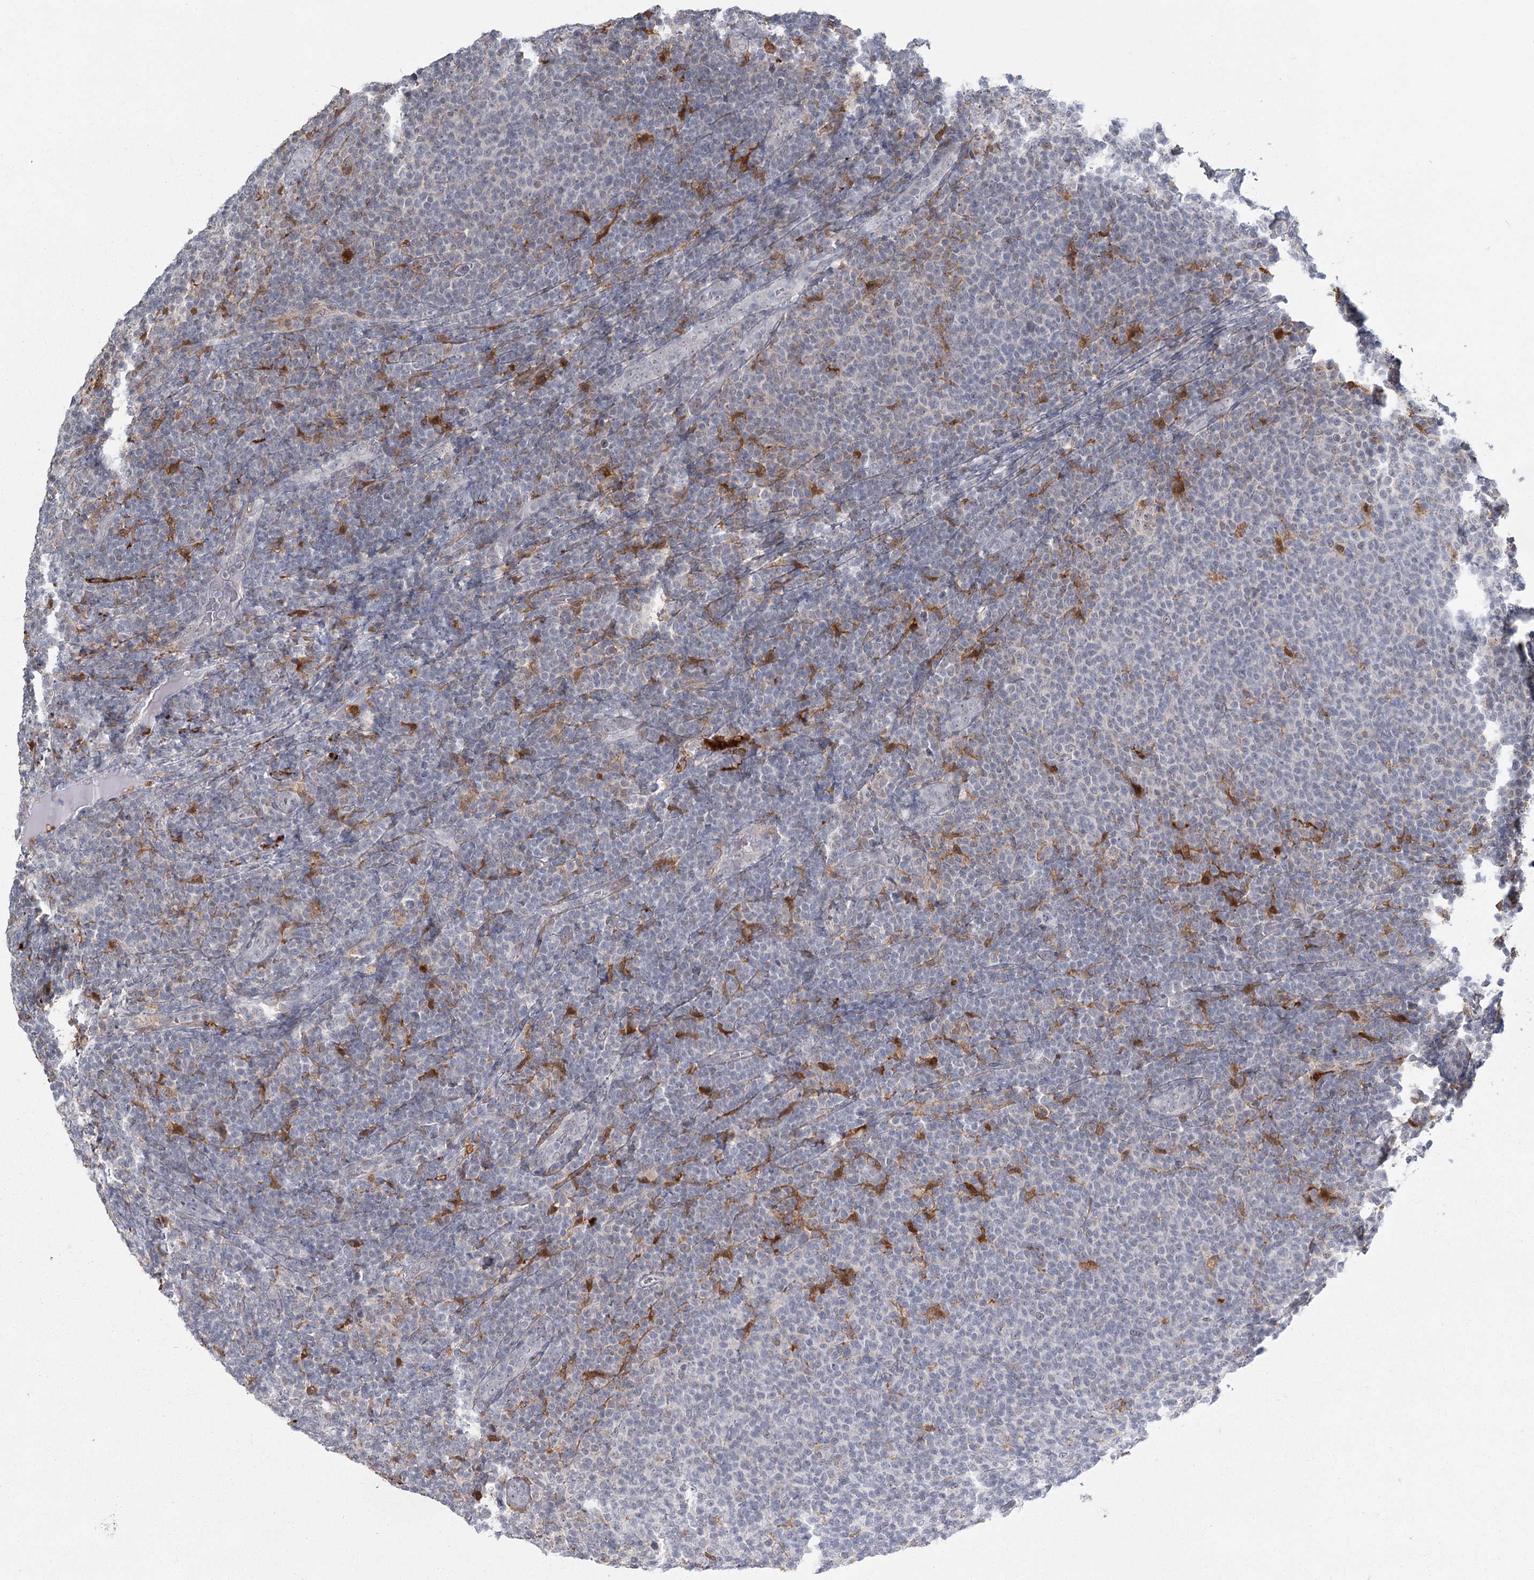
{"staining": {"intensity": "negative", "quantity": "none", "location": "none"}, "tissue": "lymphoma", "cell_type": "Tumor cells", "image_type": "cancer", "snomed": [{"axis": "morphology", "description": "Malignant lymphoma, non-Hodgkin's type, Low grade"}, {"axis": "topography", "description": "Lymph node"}], "caption": "This is an IHC histopathology image of human malignant lymphoma, non-Hodgkin's type (low-grade). There is no expression in tumor cells.", "gene": "TMEM70", "patient": {"sex": "male", "age": 66}}